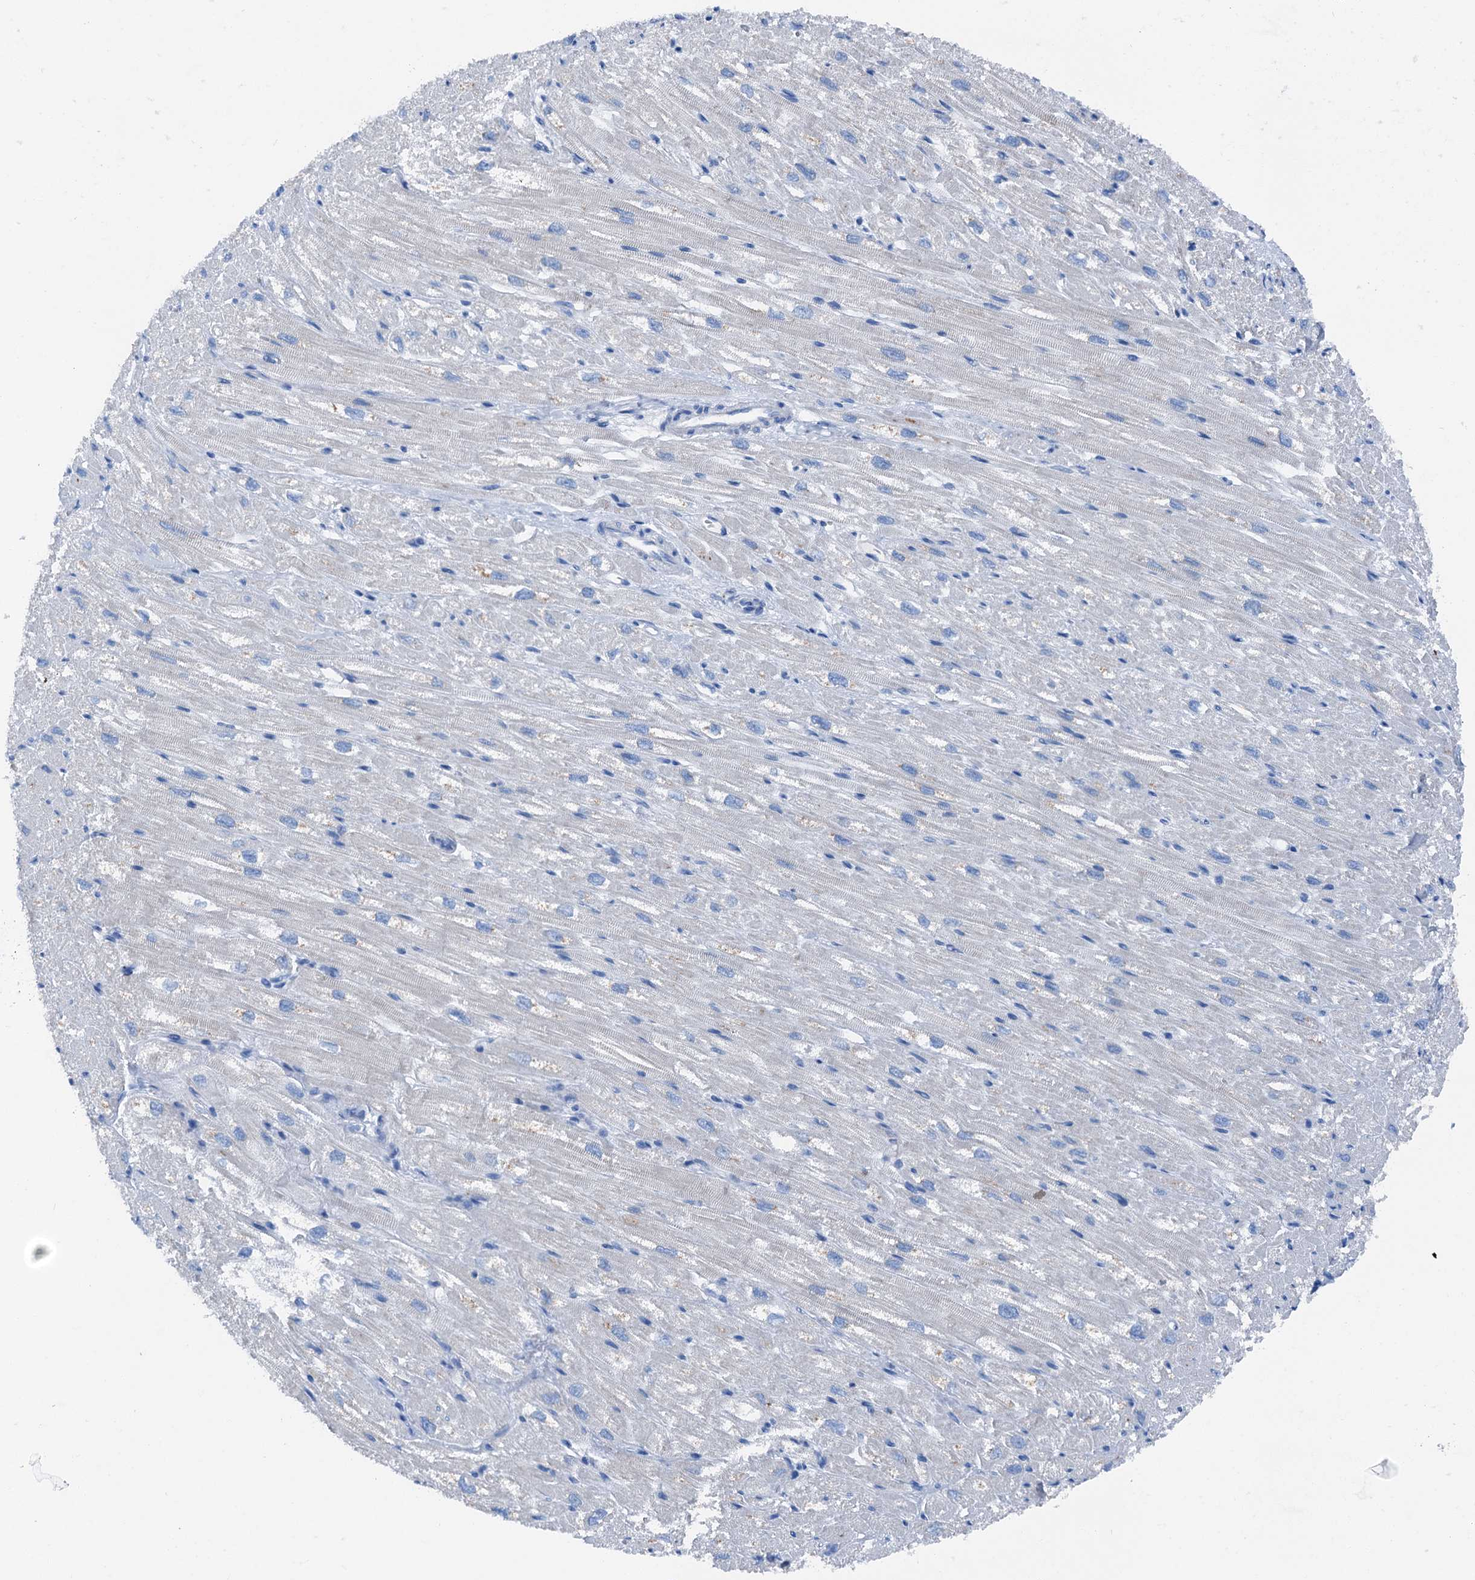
{"staining": {"intensity": "moderate", "quantity": "<25%", "location": "cytoplasmic/membranous"}, "tissue": "heart muscle", "cell_type": "Cardiomyocytes", "image_type": "normal", "snomed": [{"axis": "morphology", "description": "Normal tissue, NOS"}, {"axis": "topography", "description": "Heart"}], "caption": "High-power microscopy captured an immunohistochemistry (IHC) photomicrograph of normal heart muscle, revealing moderate cytoplasmic/membranous staining in about <25% of cardiomyocytes.", "gene": "C1QTNF4", "patient": {"sex": "male", "age": 50}}